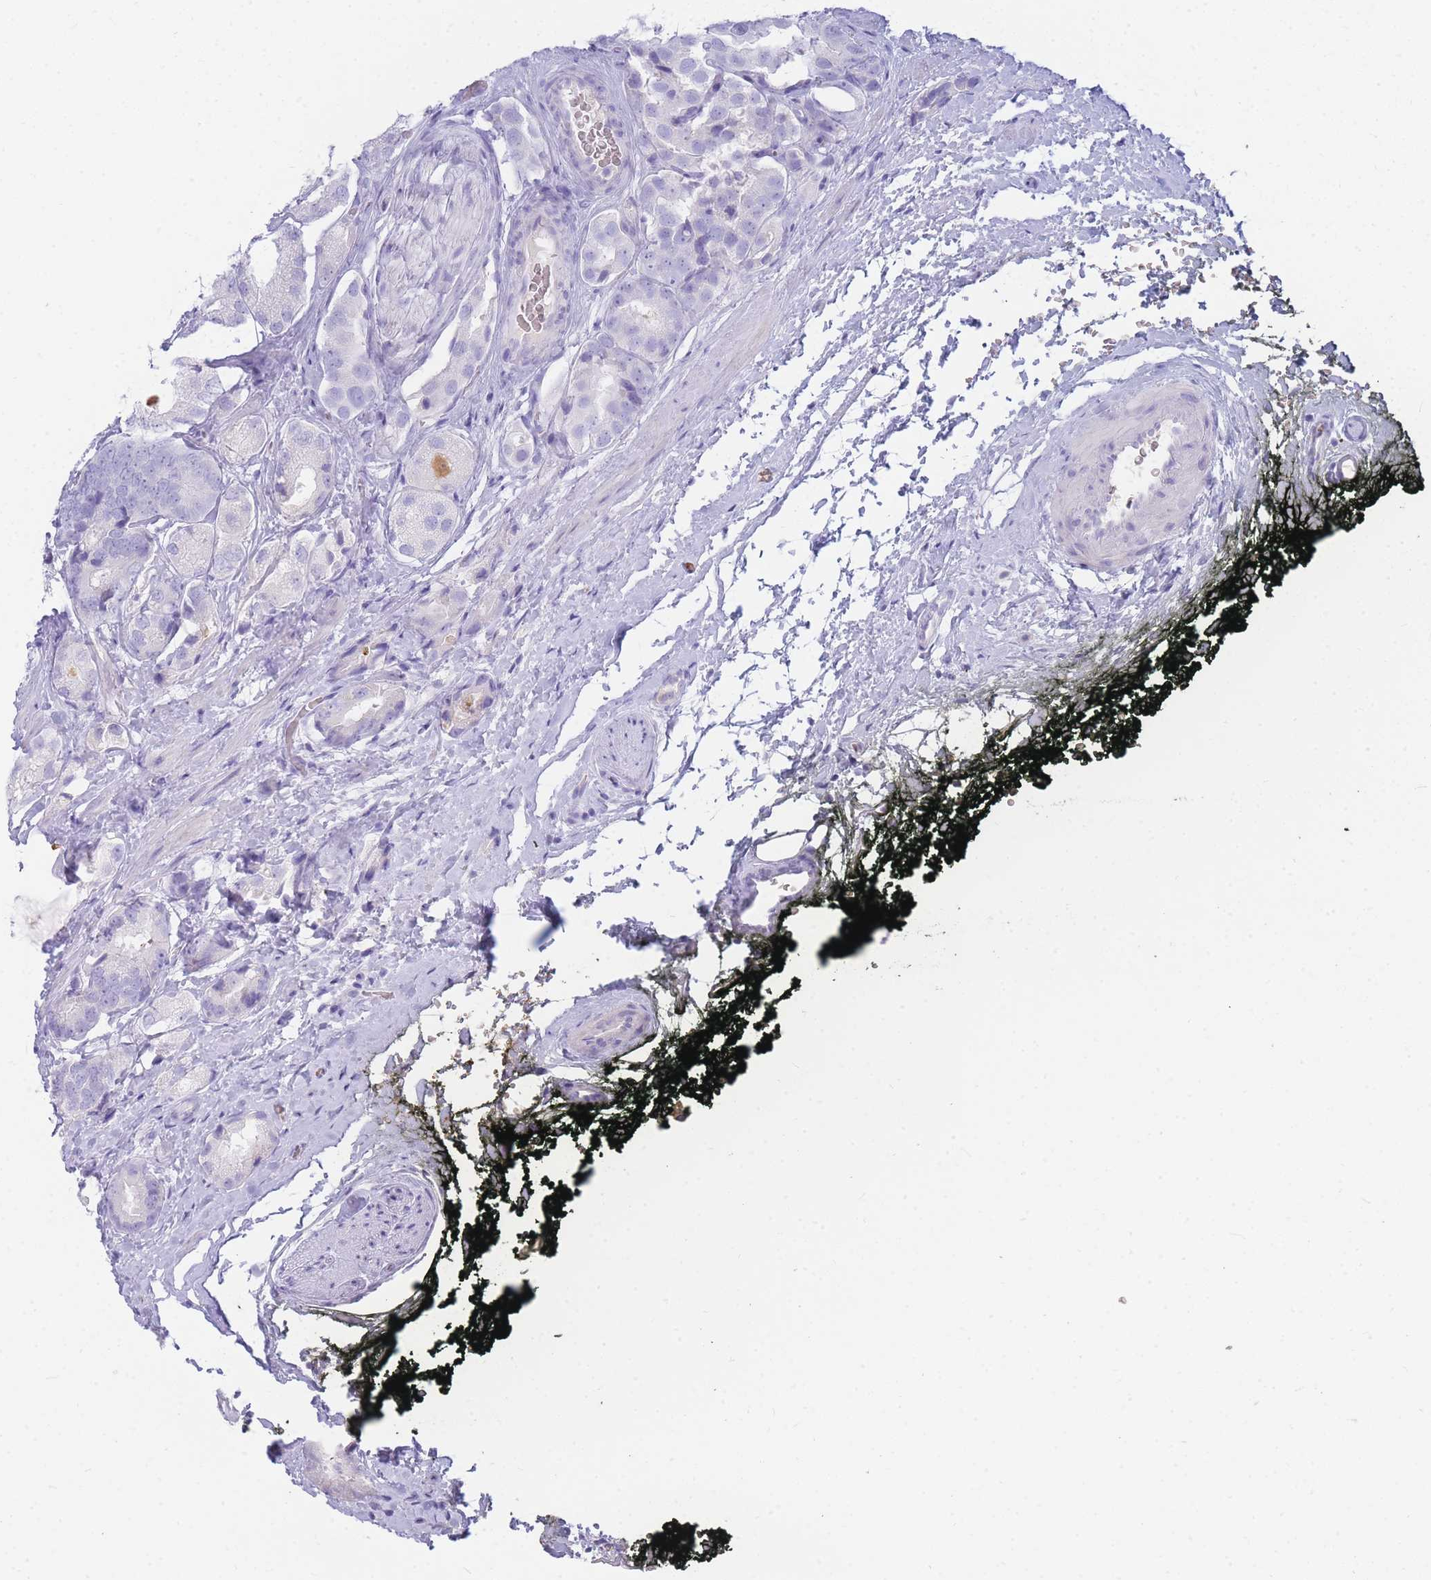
{"staining": {"intensity": "negative", "quantity": "none", "location": "none"}, "tissue": "prostate cancer", "cell_type": "Tumor cells", "image_type": "cancer", "snomed": [{"axis": "morphology", "description": "Adenocarcinoma, High grade"}, {"axis": "topography", "description": "Prostate"}], "caption": "Human prostate cancer (adenocarcinoma (high-grade)) stained for a protein using immunohistochemistry shows no positivity in tumor cells.", "gene": "NKX1-2", "patient": {"sex": "male", "age": 71}}